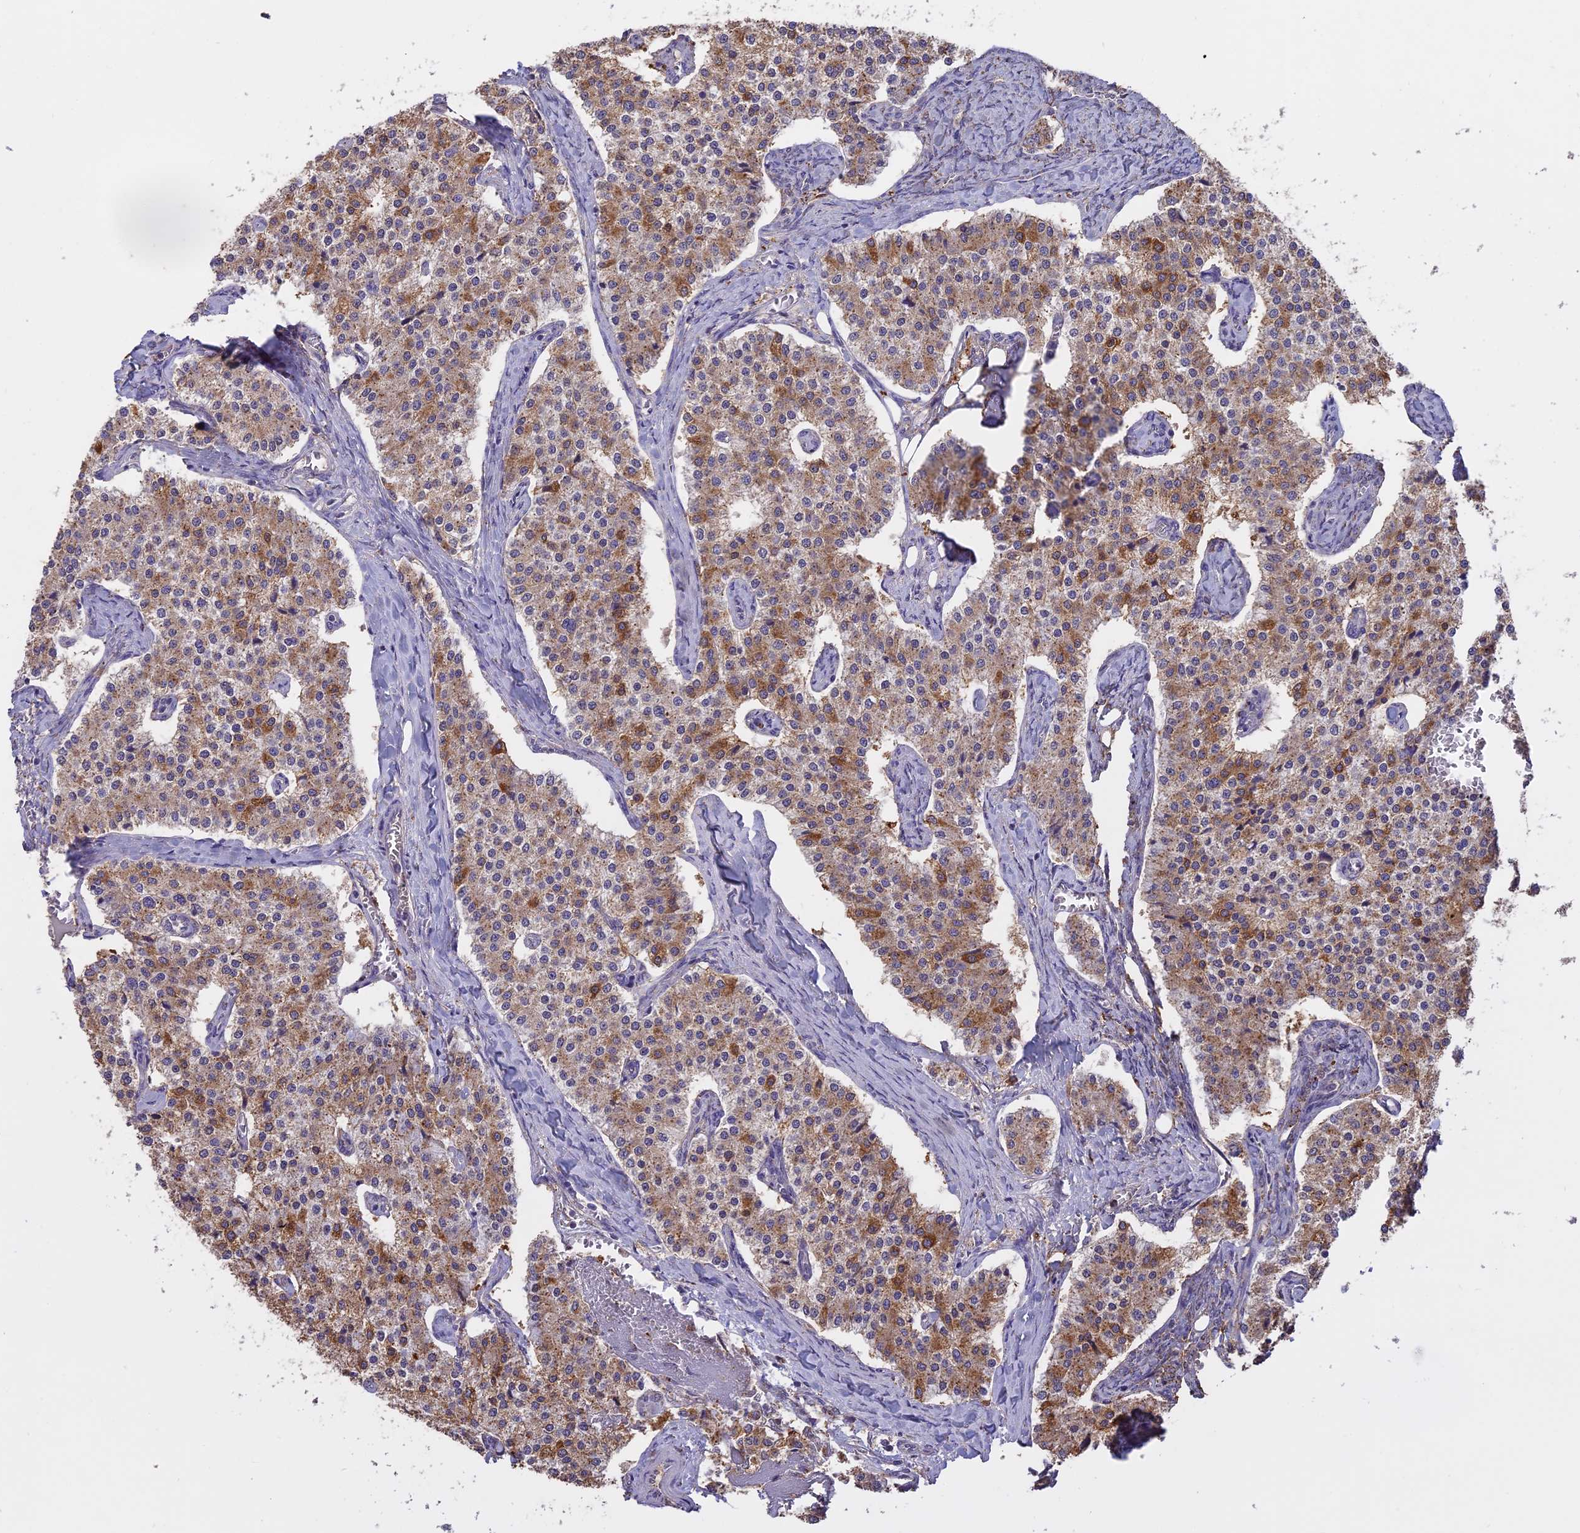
{"staining": {"intensity": "moderate", "quantity": "25%-75%", "location": "cytoplasmic/membranous"}, "tissue": "carcinoid", "cell_type": "Tumor cells", "image_type": "cancer", "snomed": [{"axis": "morphology", "description": "Carcinoid, malignant, NOS"}, {"axis": "topography", "description": "Colon"}], "caption": "High-magnification brightfield microscopy of malignant carcinoid stained with DAB (brown) and counterstained with hematoxylin (blue). tumor cells exhibit moderate cytoplasmic/membranous staining is present in approximately25%-75% of cells.", "gene": "ARHGAP19", "patient": {"sex": "female", "age": 52}}